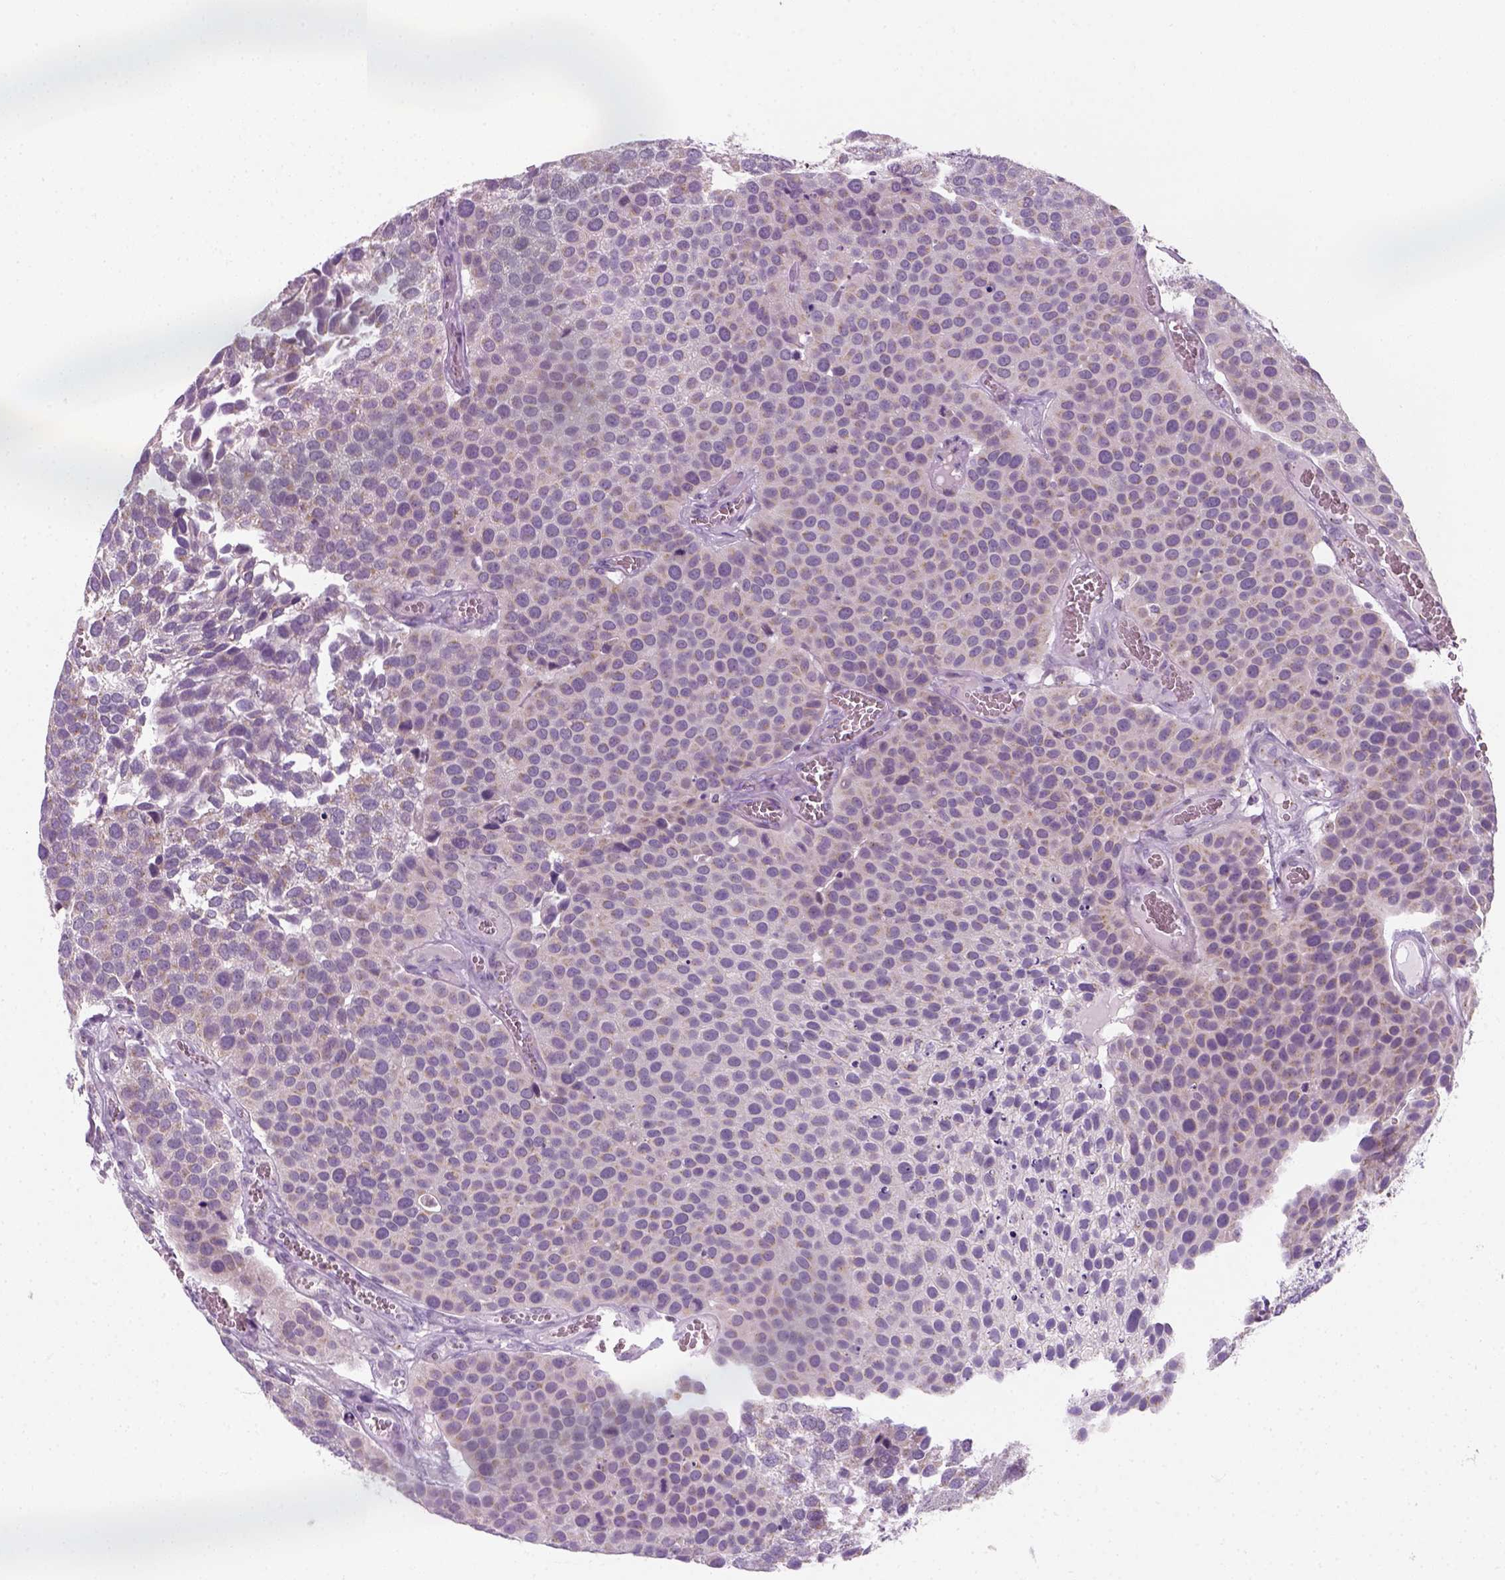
{"staining": {"intensity": "negative", "quantity": "none", "location": "none"}, "tissue": "urothelial cancer", "cell_type": "Tumor cells", "image_type": "cancer", "snomed": [{"axis": "morphology", "description": "Urothelial carcinoma, Low grade"}, {"axis": "topography", "description": "Urinary bladder"}], "caption": "The image displays no staining of tumor cells in urothelial cancer. (Brightfield microscopy of DAB immunohistochemistry (IHC) at high magnification).", "gene": "IL4", "patient": {"sex": "female", "age": 69}}